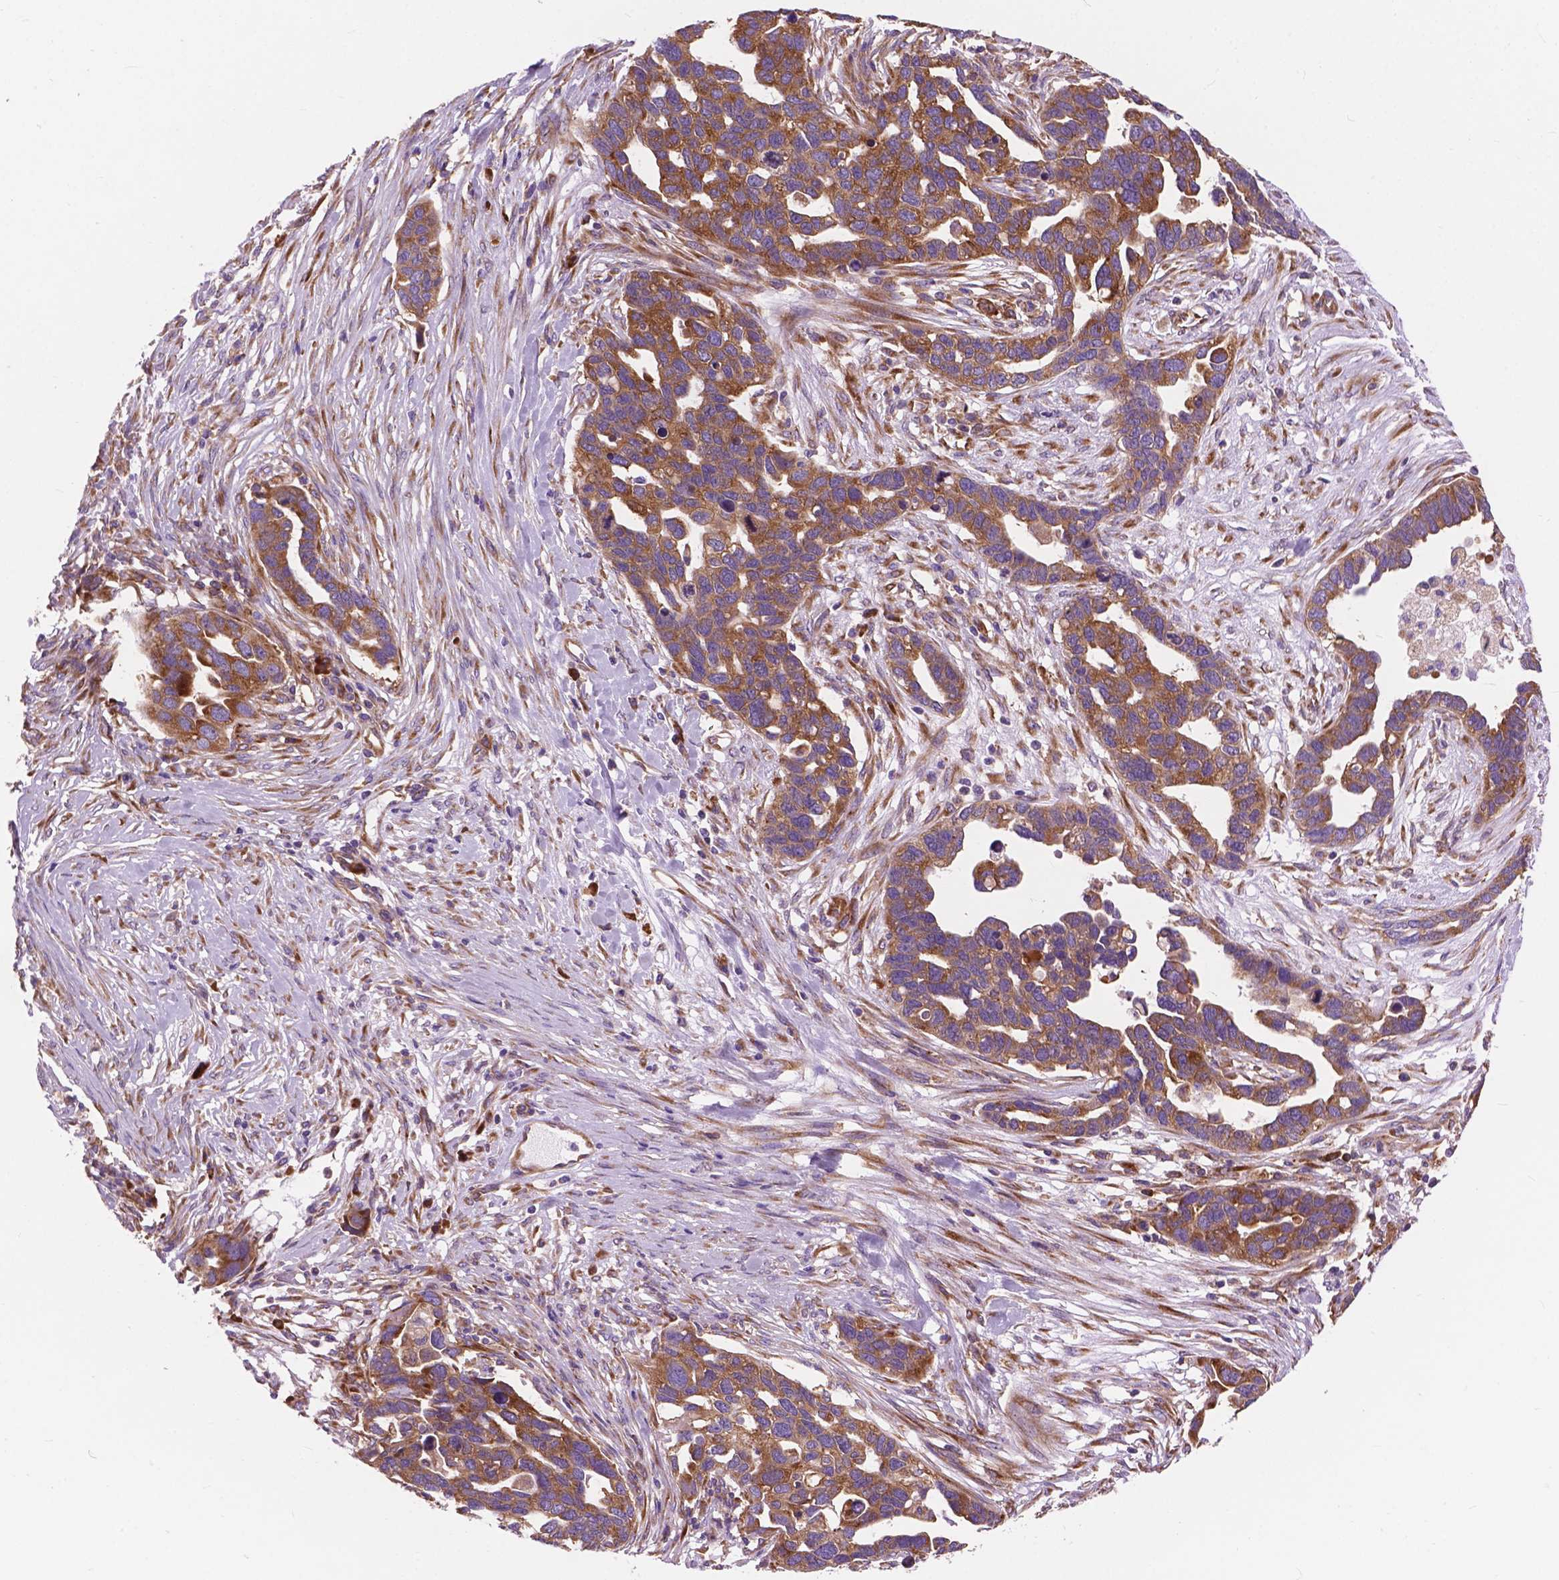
{"staining": {"intensity": "moderate", "quantity": ">75%", "location": "cytoplasmic/membranous"}, "tissue": "ovarian cancer", "cell_type": "Tumor cells", "image_type": "cancer", "snomed": [{"axis": "morphology", "description": "Cystadenocarcinoma, serous, NOS"}, {"axis": "topography", "description": "Ovary"}], "caption": "The immunohistochemical stain shows moderate cytoplasmic/membranous positivity in tumor cells of ovarian cancer tissue.", "gene": "RPL37A", "patient": {"sex": "female", "age": 54}}